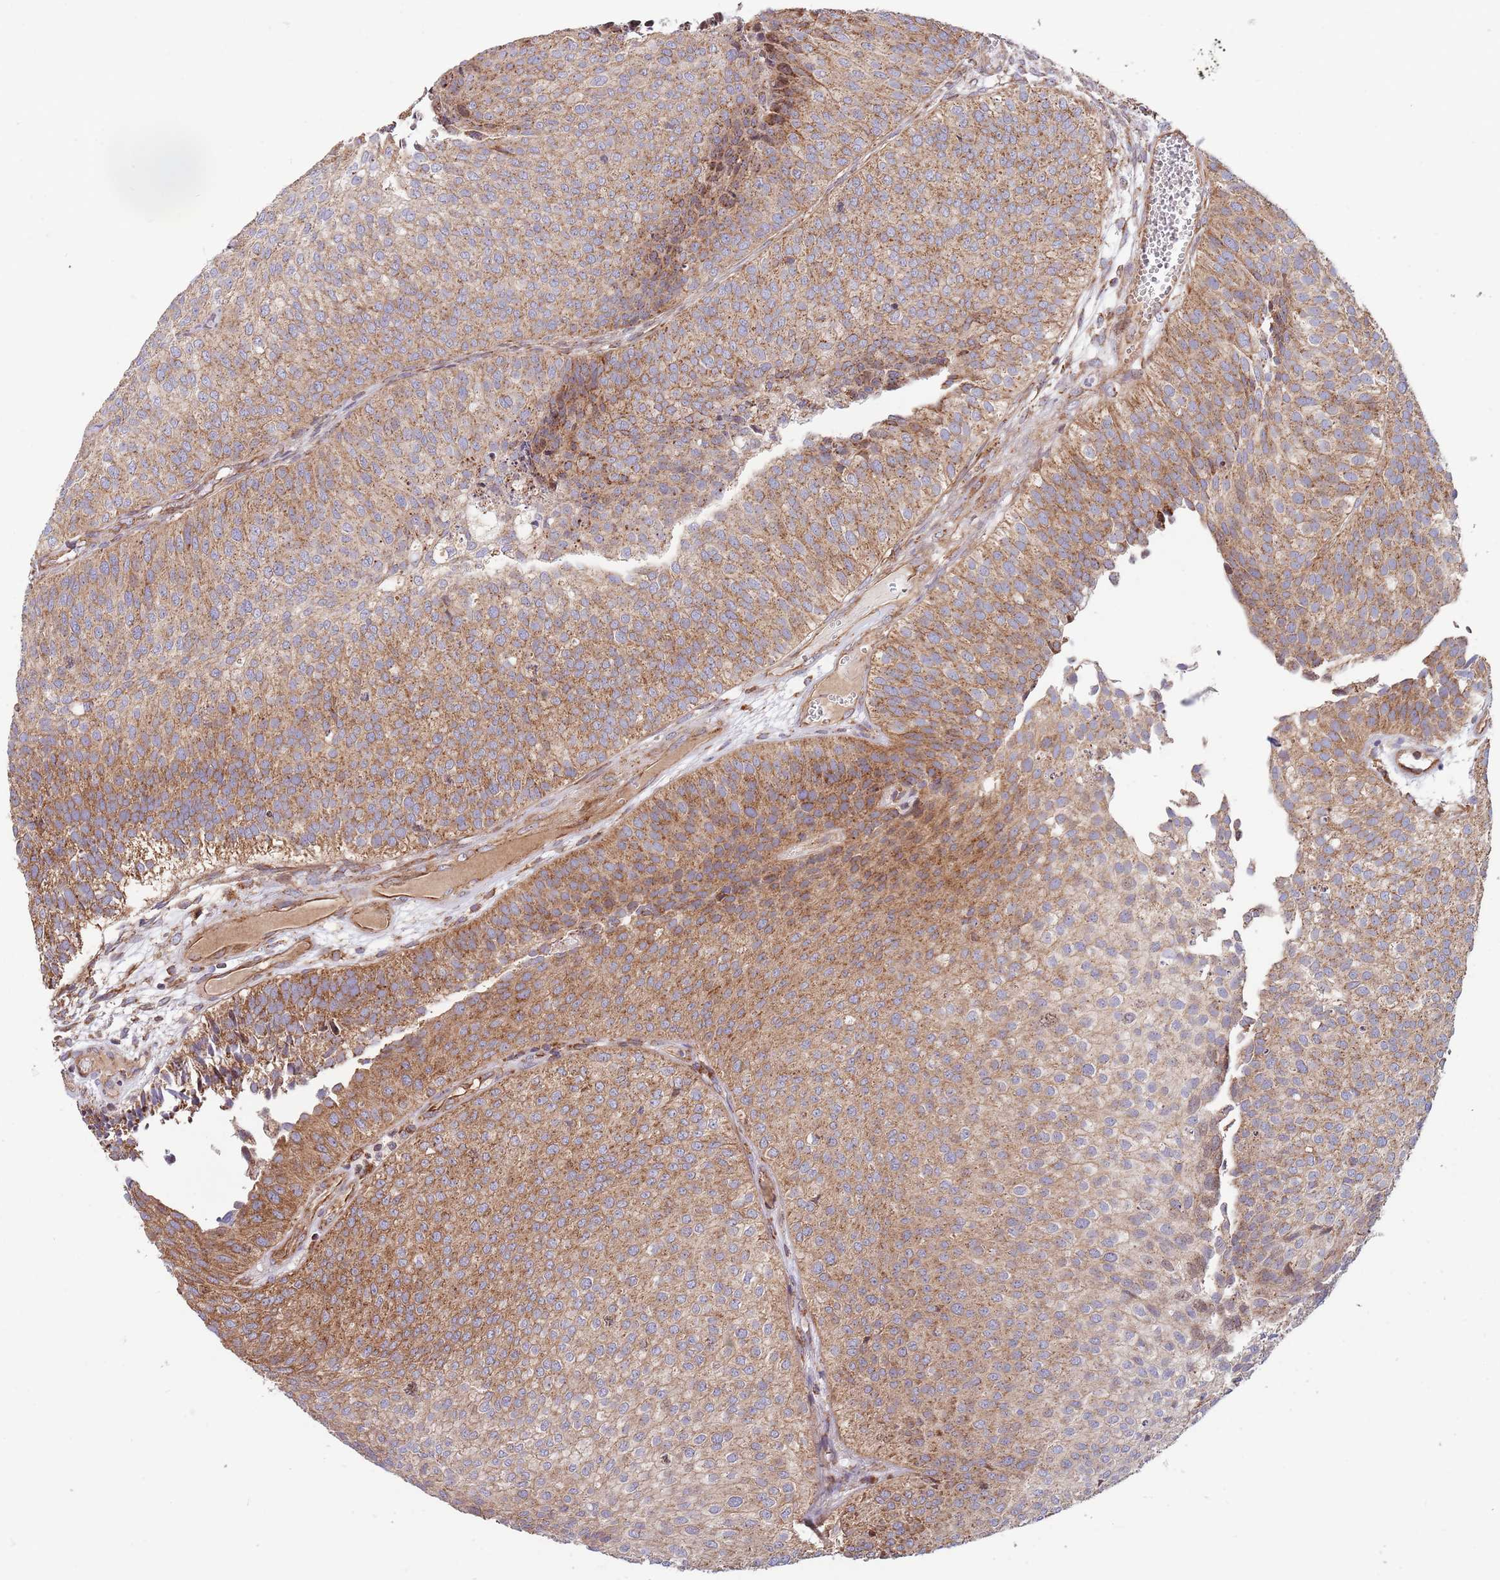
{"staining": {"intensity": "moderate", "quantity": ">75%", "location": "cytoplasmic/membranous"}, "tissue": "urothelial cancer", "cell_type": "Tumor cells", "image_type": "cancer", "snomed": [{"axis": "morphology", "description": "Urothelial carcinoma, Low grade"}, {"axis": "topography", "description": "Urinary bladder"}], "caption": "The immunohistochemical stain labels moderate cytoplasmic/membranous expression in tumor cells of low-grade urothelial carcinoma tissue.", "gene": "ATP5PD", "patient": {"sex": "male", "age": 84}}